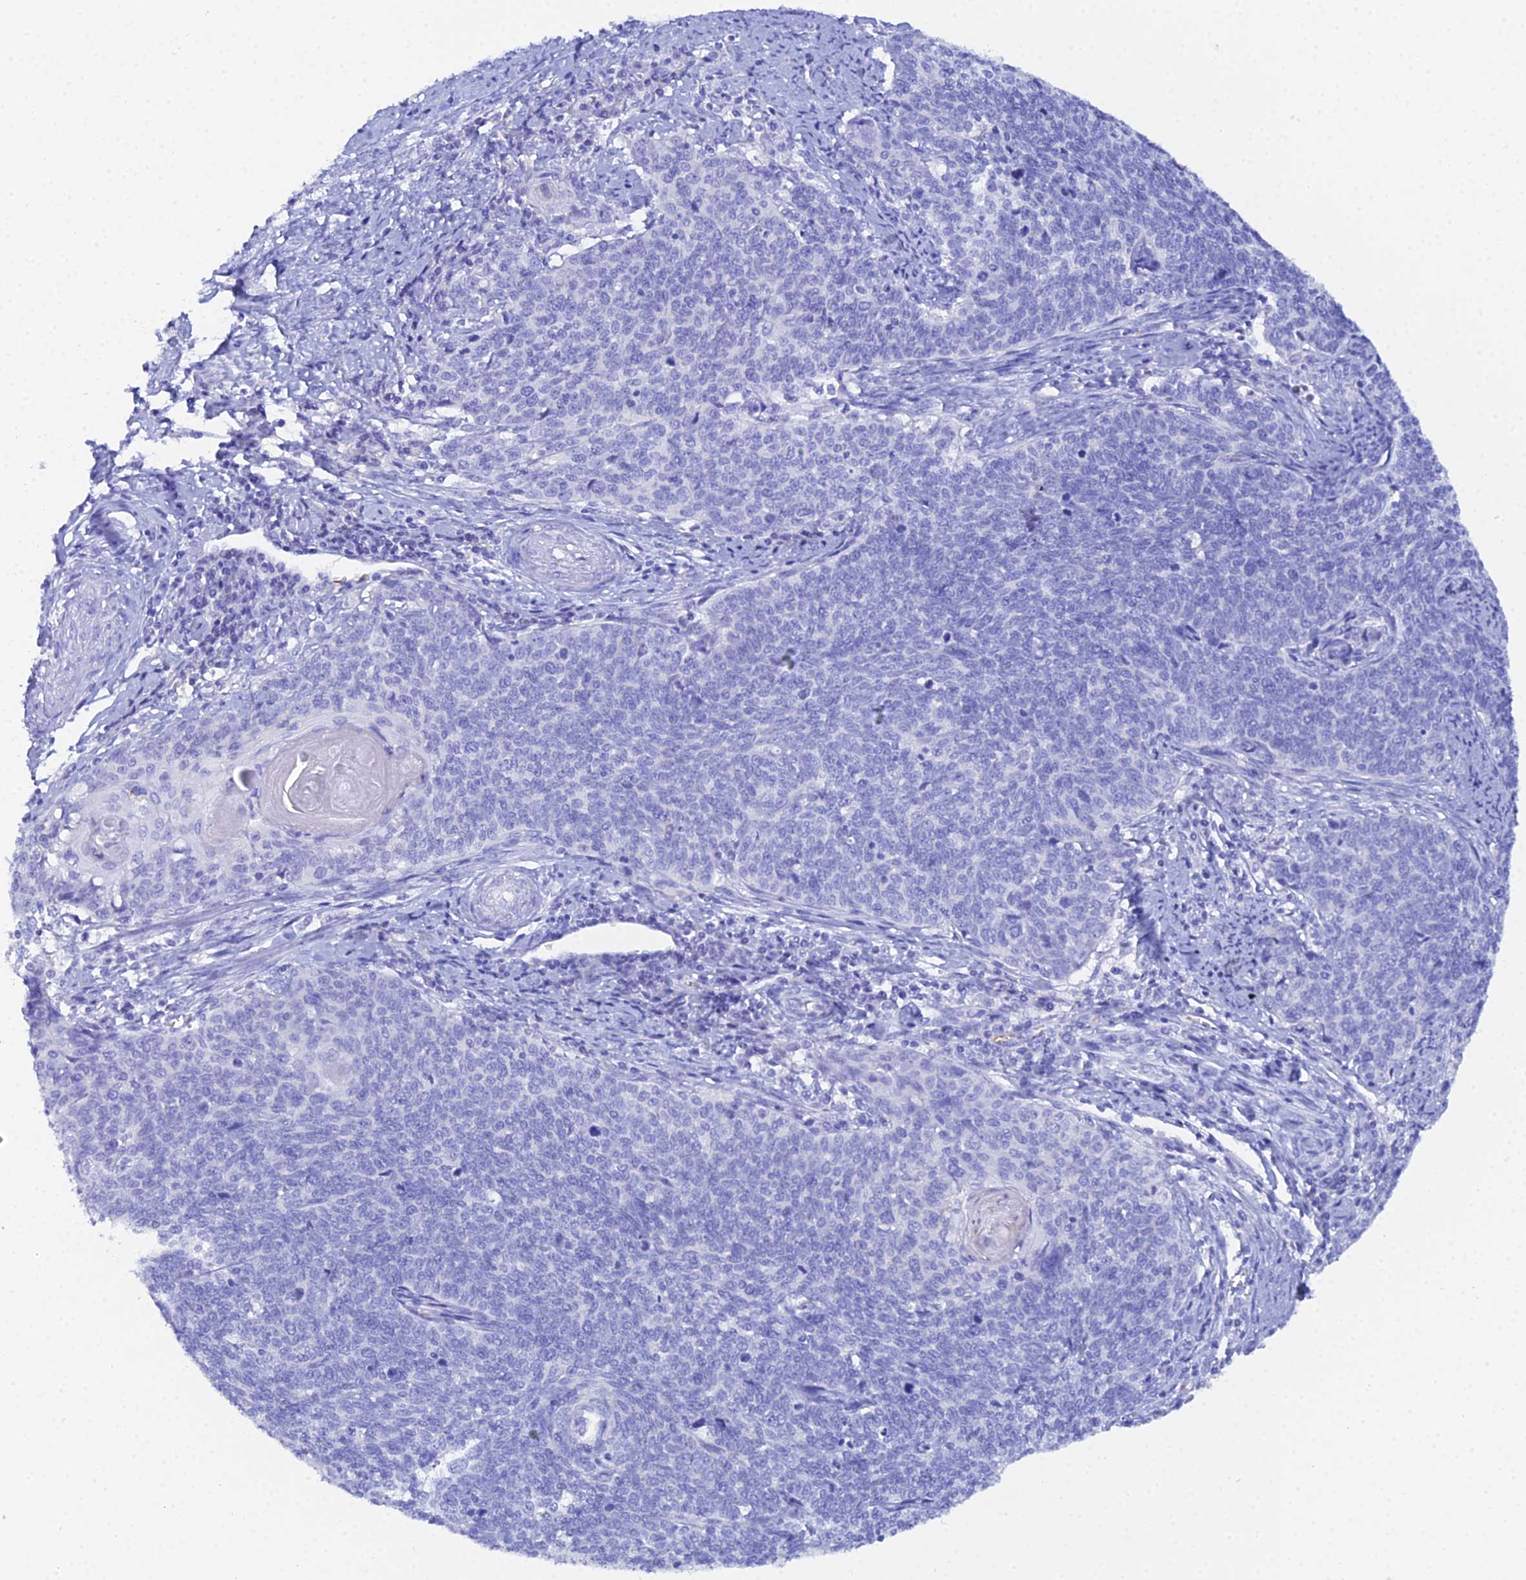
{"staining": {"intensity": "negative", "quantity": "none", "location": "none"}, "tissue": "cervical cancer", "cell_type": "Tumor cells", "image_type": "cancer", "snomed": [{"axis": "morphology", "description": "Squamous cell carcinoma, NOS"}, {"axis": "topography", "description": "Cervix"}], "caption": "DAB immunohistochemical staining of cervical squamous cell carcinoma exhibits no significant staining in tumor cells. (DAB immunohistochemistry visualized using brightfield microscopy, high magnification).", "gene": "CELA3A", "patient": {"sex": "female", "age": 39}}